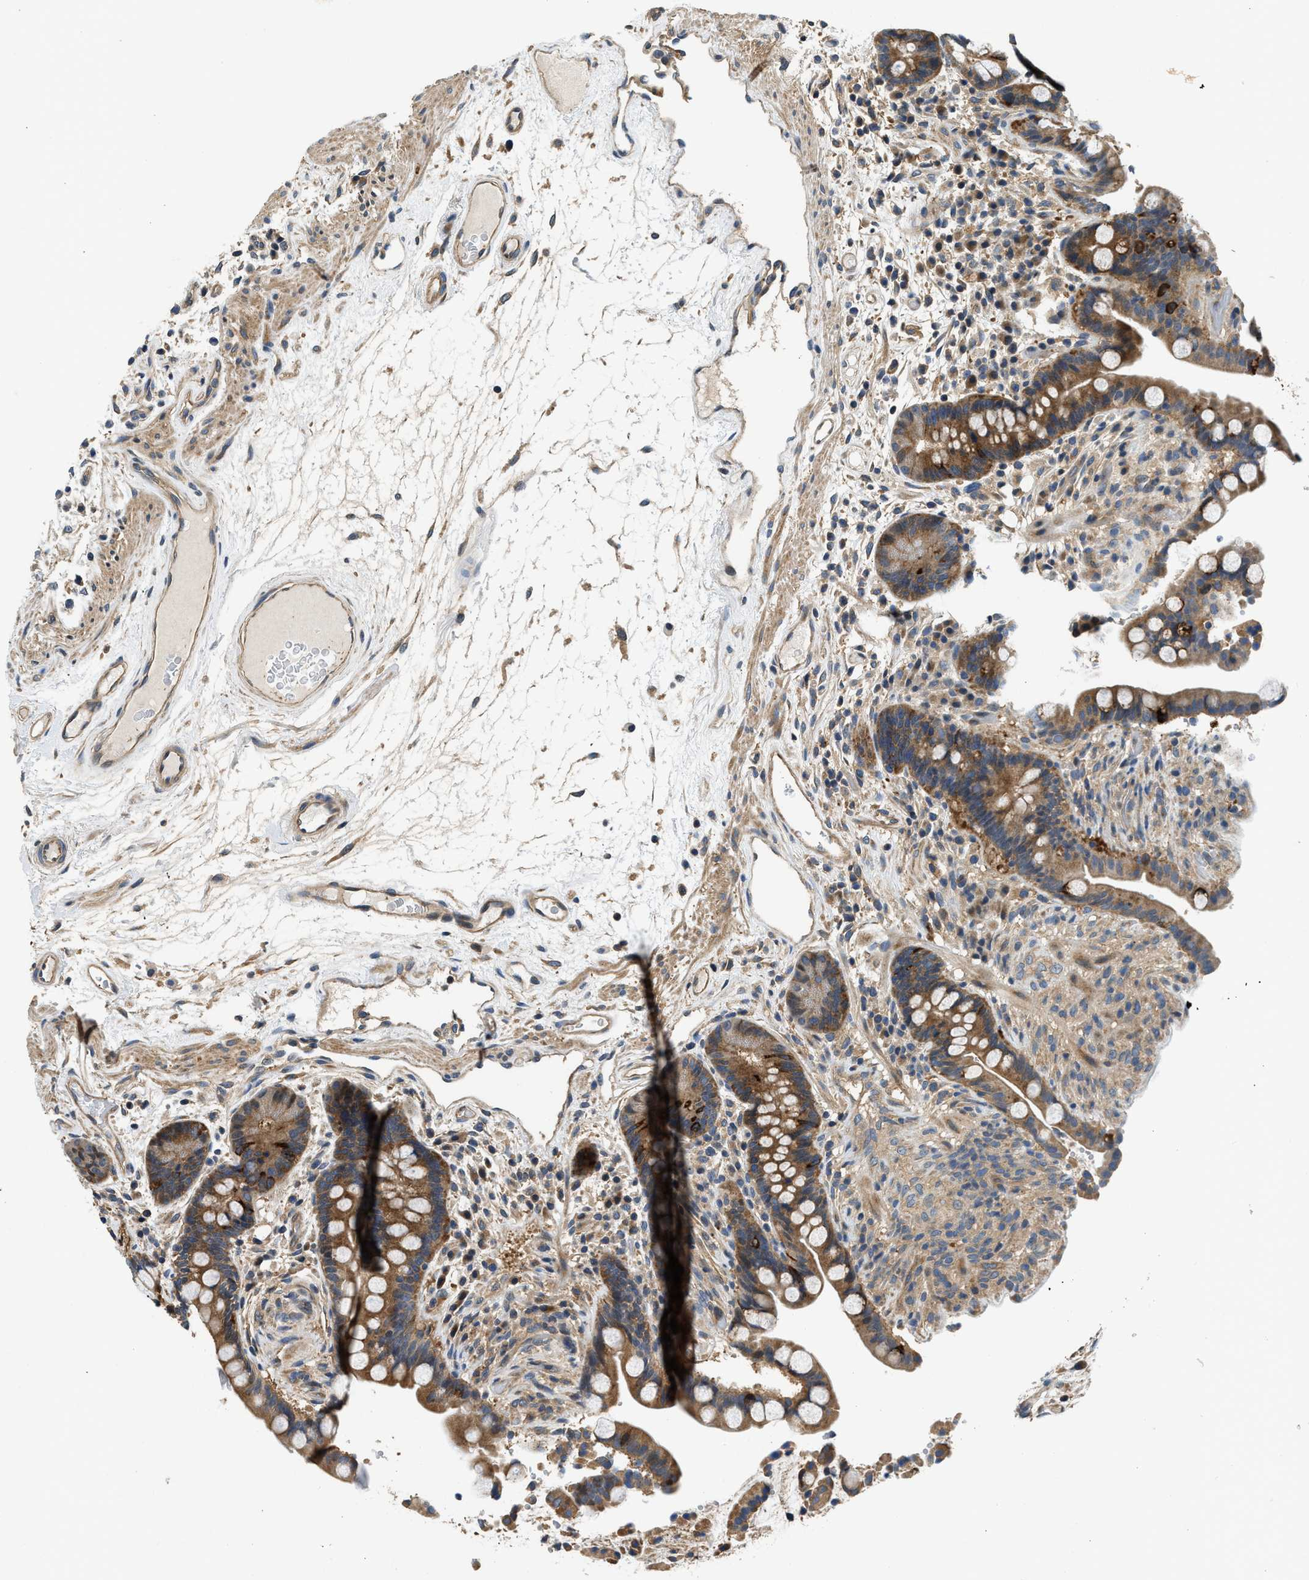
{"staining": {"intensity": "moderate", "quantity": ">75%", "location": "cytoplasmic/membranous"}, "tissue": "colon", "cell_type": "Endothelial cells", "image_type": "normal", "snomed": [{"axis": "morphology", "description": "Normal tissue, NOS"}, {"axis": "topography", "description": "Colon"}], "caption": "The micrograph displays immunohistochemical staining of benign colon. There is moderate cytoplasmic/membranous positivity is present in about >75% of endothelial cells. The staining is performed using DAB brown chromogen to label protein expression. The nuclei are counter-stained blue using hematoxylin.", "gene": "IL3RA", "patient": {"sex": "male", "age": 73}}